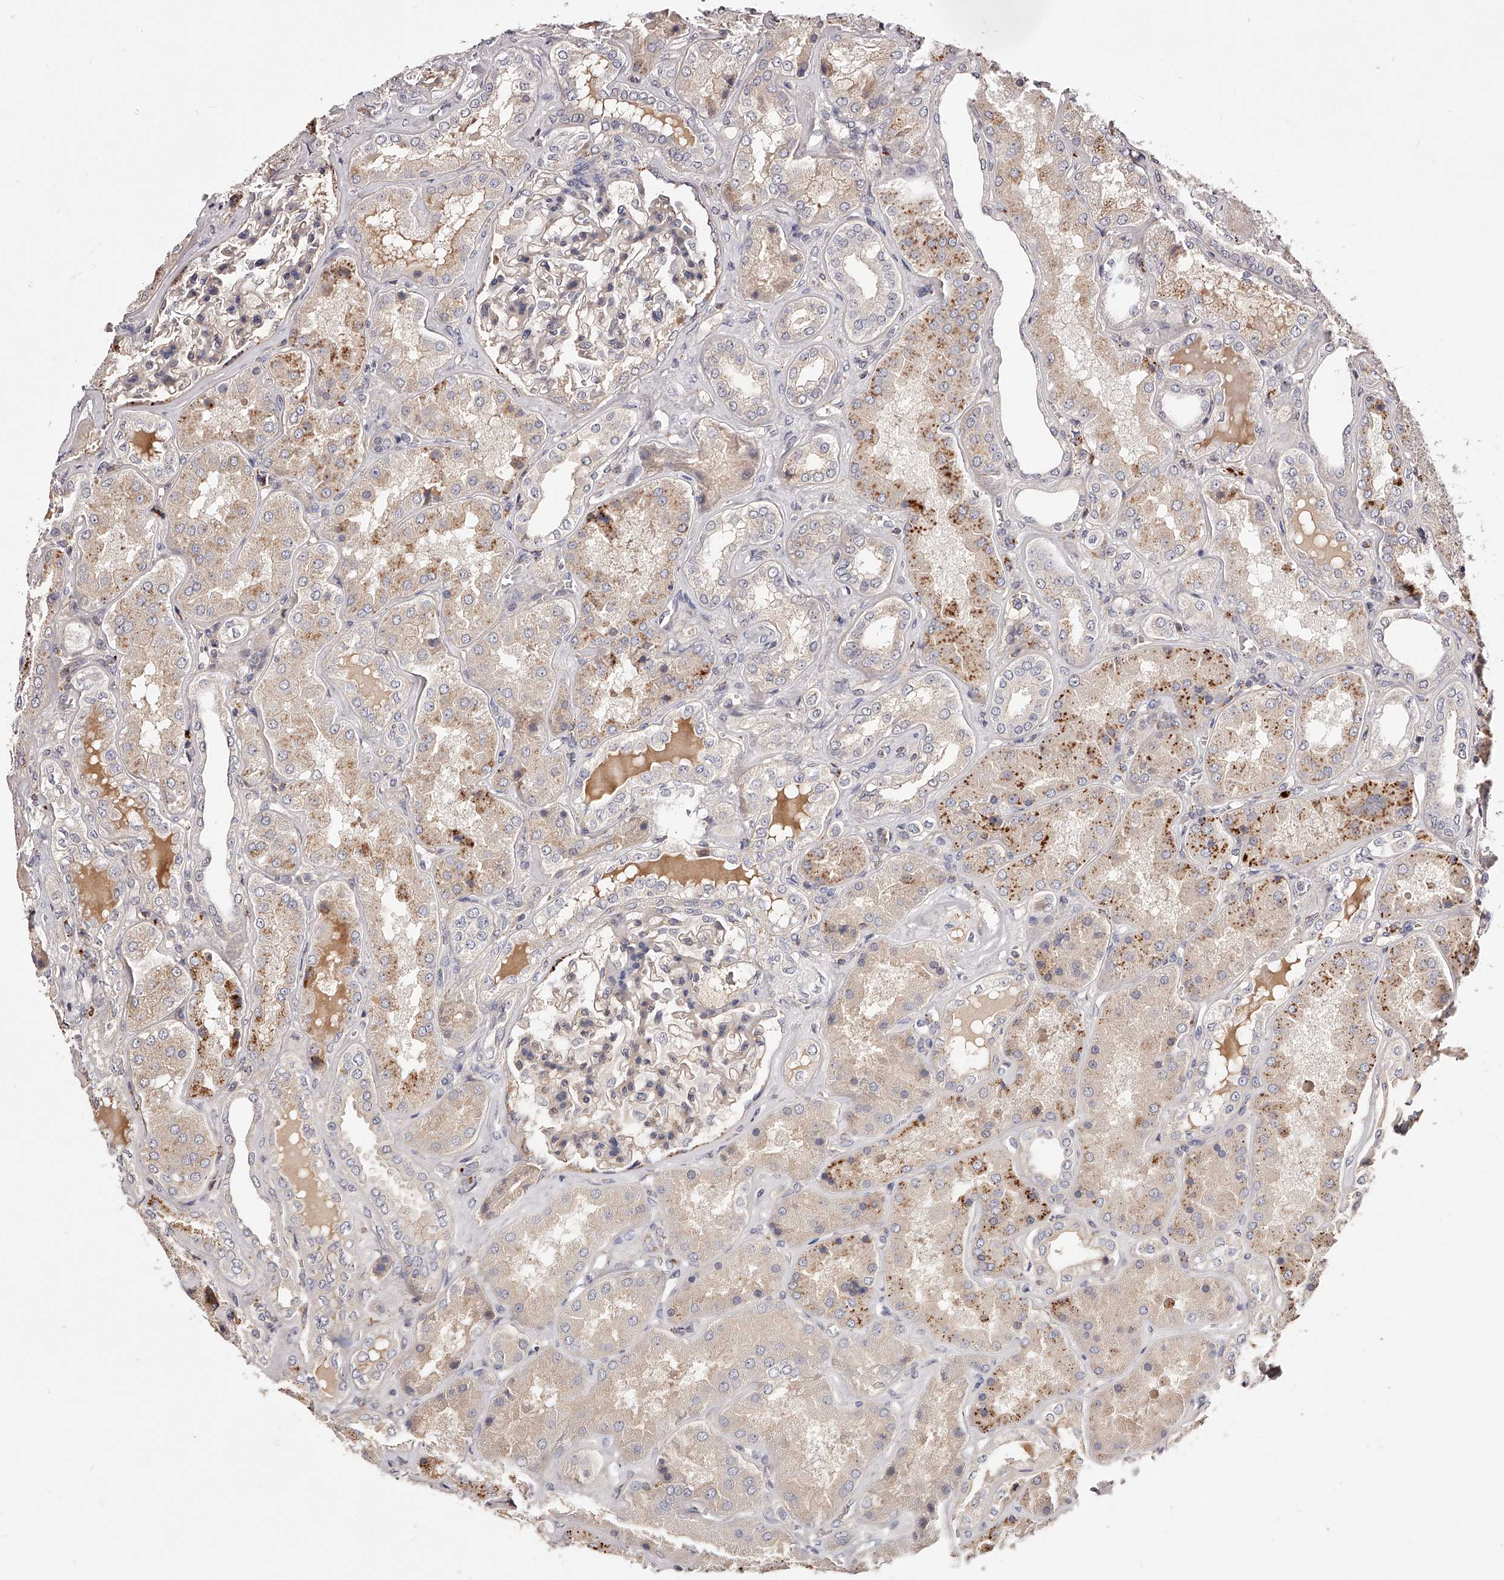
{"staining": {"intensity": "weak", "quantity": "<25%", "location": "cytoplasmic/membranous"}, "tissue": "kidney", "cell_type": "Cells in glomeruli", "image_type": "normal", "snomed": [{"axis": "morphology", "description": "Normal tissue, NOS"}, {"axis": "topography", "description": "Kidney"}], "caption": "Immunohistochemical staining of benign human kidney demonstrates no significant expression in cells in glomeruli.", "gene": "PHACTR1", "patient": {"sex": "female", "age": 56}}